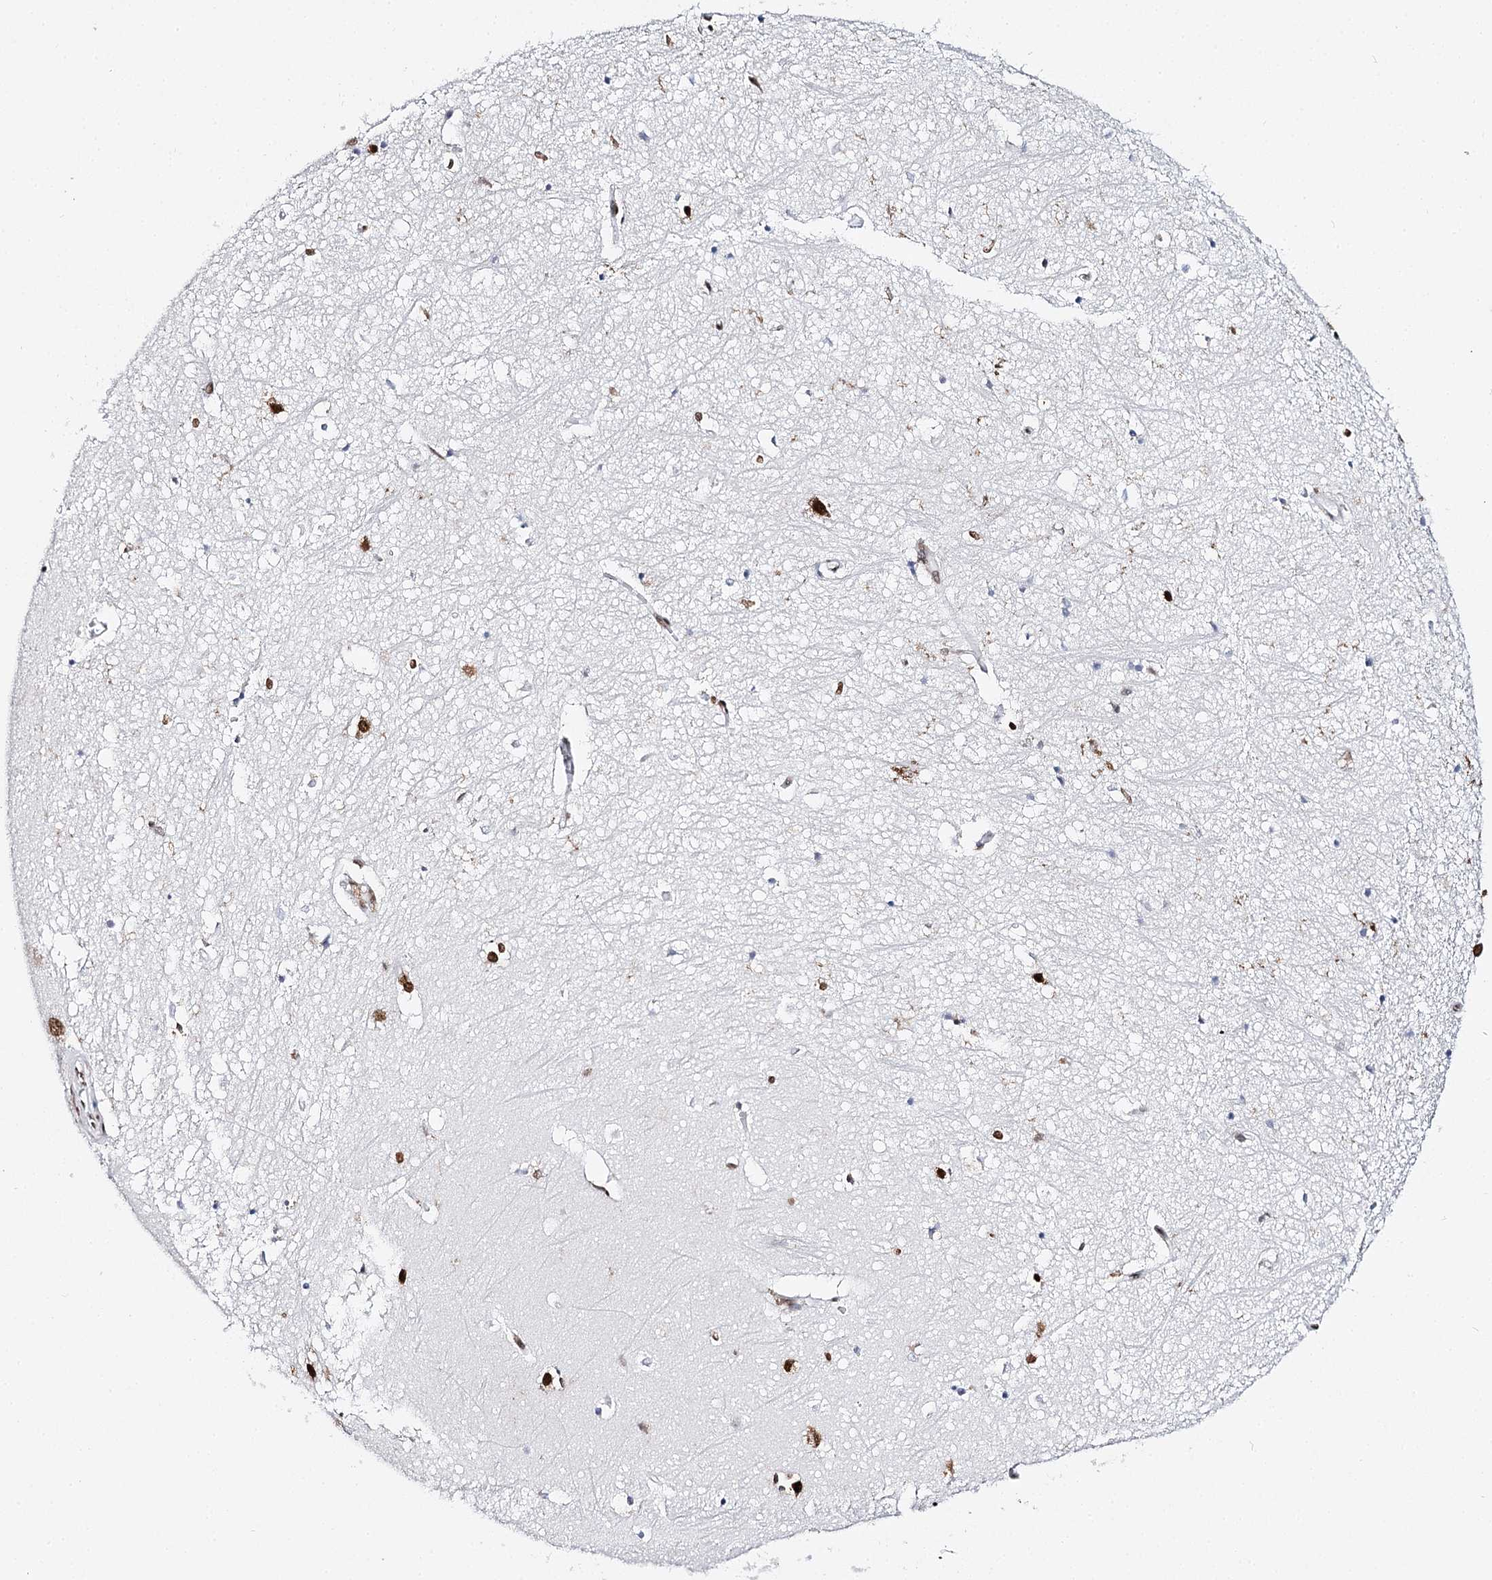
{"staining": {"intensity": "moderate", "quantity": "25%-75%", "location": "nuclear"}, "tissue": "hippocampus", "cell_type": "Glial cells", "image_type": "normal", "snomed": [{"axis": "morphology", "description": "Normal tissue, NOS"}, {"axis": "topography", "description": "Hippocampus"}], "caption": "Immunohistochemistry (IHC) histopathology image of benign human hippocampus stained for a protein (brown), which reveals medium levels of moderate nuclear positivity in about 25%-75% of glial cells.", "gene": "BARD1", "patient": {"sex": "female", "age": 64}}